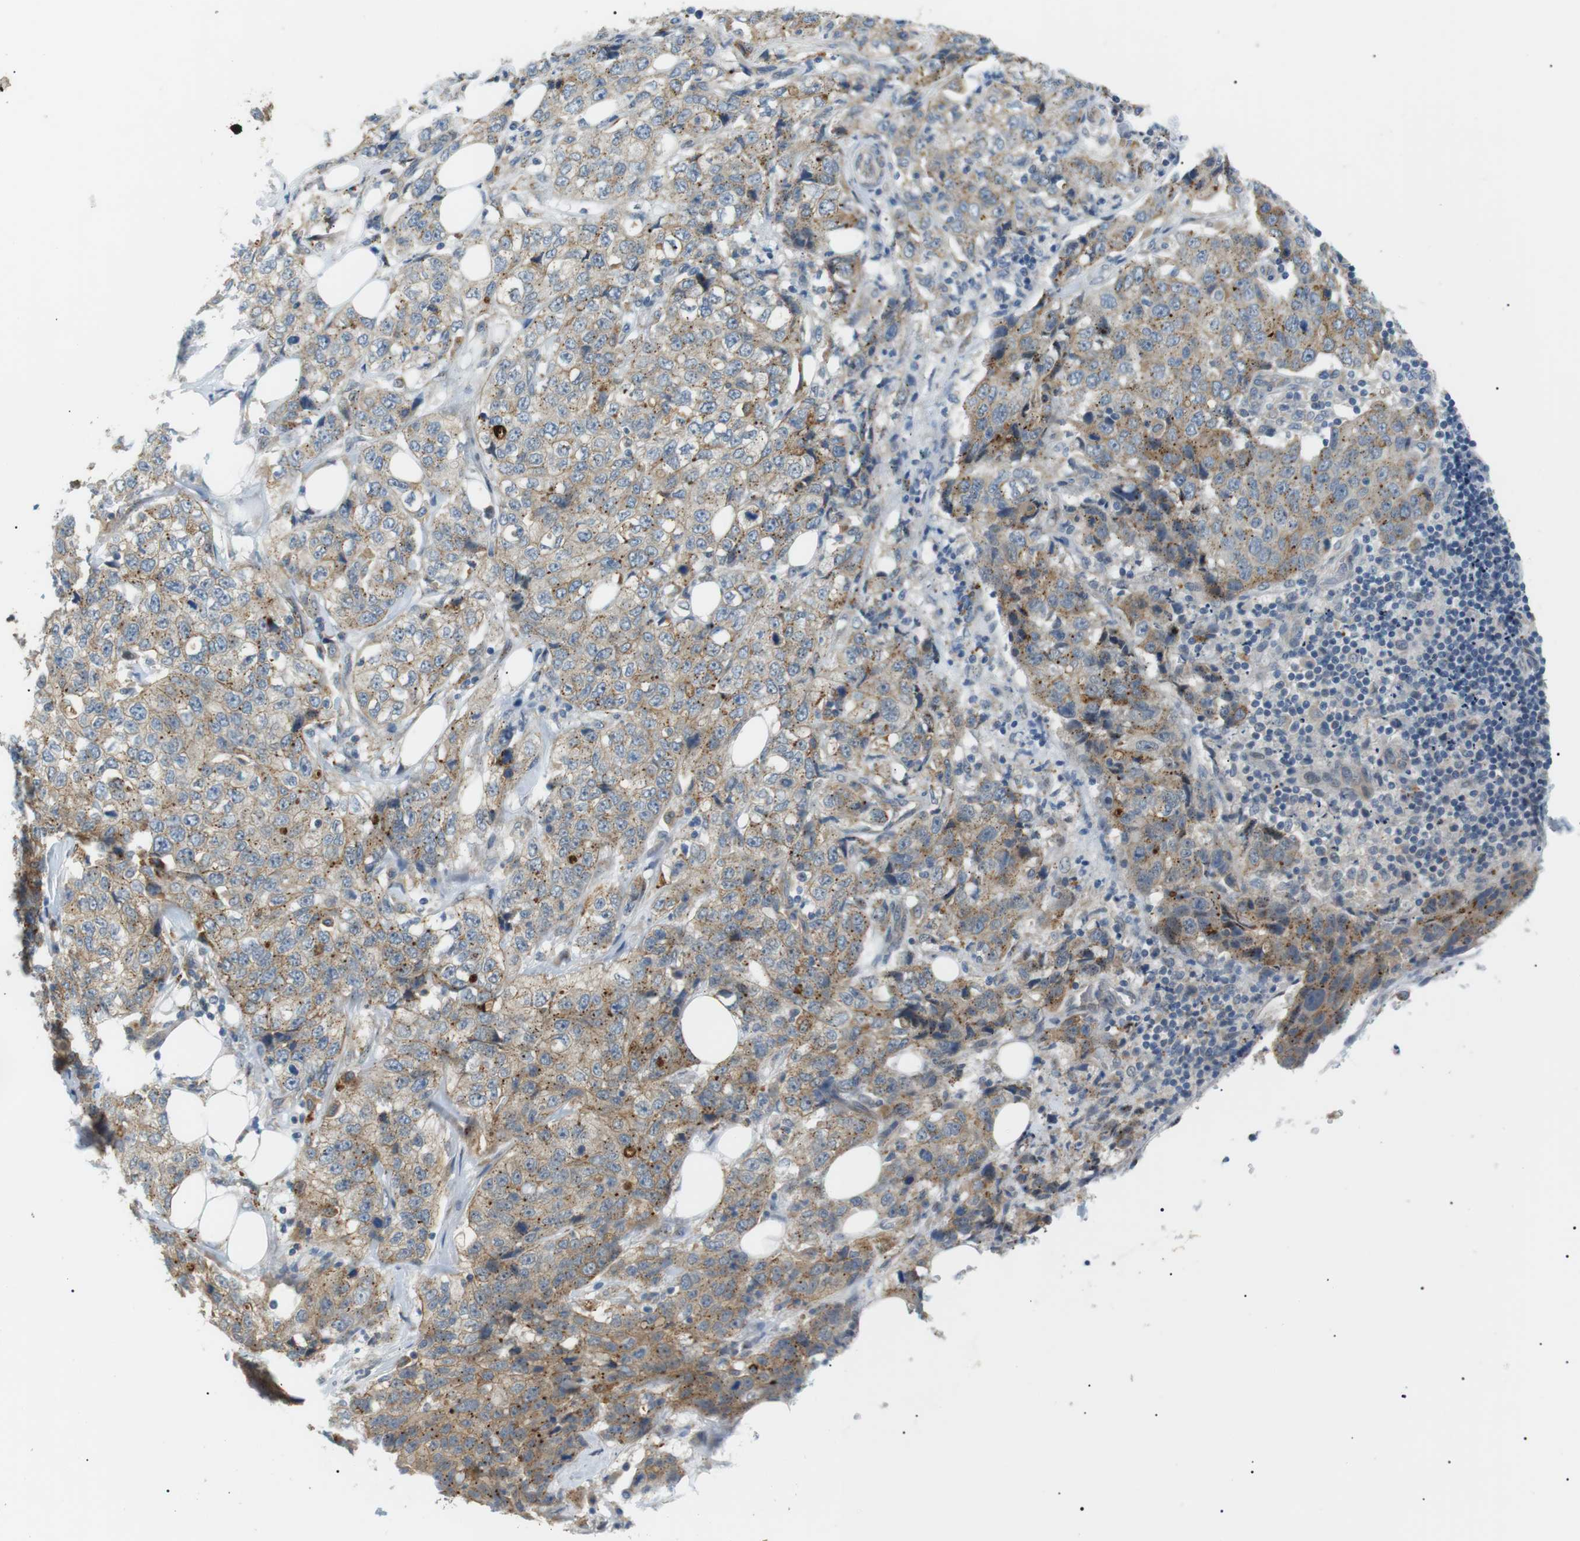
{"staining": {"intensity": "moderate", "quantity": ">75%", "location": "cytoplasmic/membranous"}, "tissue": "stomach cancer", "cell_type": "Tumor cells", "image_type": "cancer", "snomed": [{"axis": "morphology", "description": "Adenocarcinoma, NOS"}, {"axis": "topography", "description": "Stomach"}], "caption": "DAB immunohistochemical staining of stomach cancer (adenocarcinoma) demonstrates moderate cytoplasmic/membranous protein staining in about >75% of tumor cells.", "gene": "B4GALNT2", "patient": {"sex": "male", "age": 48}}